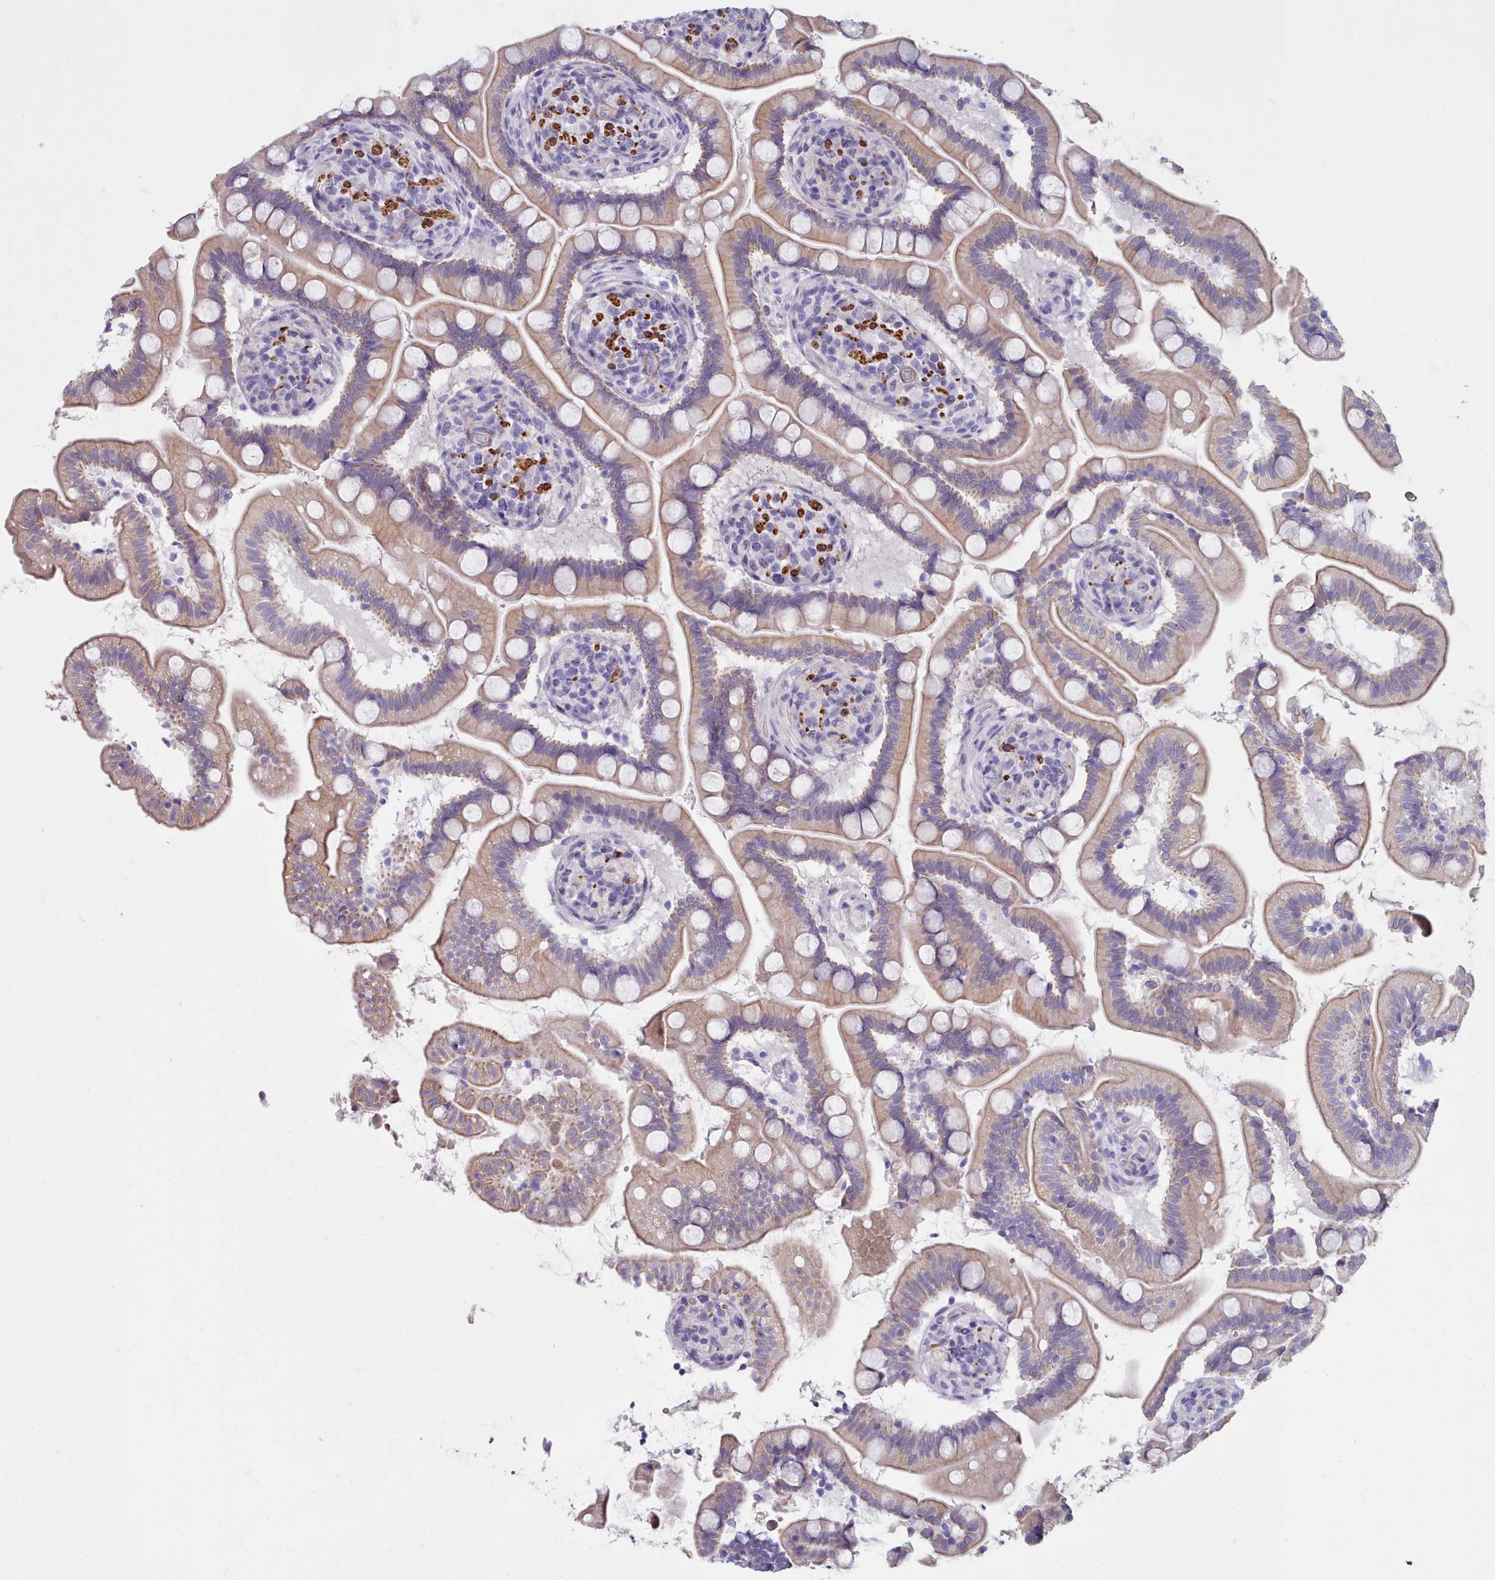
{"staining": {"intensity": "moderate", "quantity": "25%-75%", "location": "cytoplasmic/membranous"}, "tissue": "small intestine", "cell_type": "Glandular cells", "image_type": "normal", "snomed": [{"axis": "morphology", "description": "Normal tissue, NOS"}, {"axis": "topography", "description": "Small intestine"}], "caption": "Moderate cytoplasmic/membranous protein staining is present in about 25%-75% of glandular cells in small intestine. (DAB IHC, brown staining for protein, blue staining for nuclei).", "gene": "FPGS", "patient": {"sex": "female", "age": 64}}